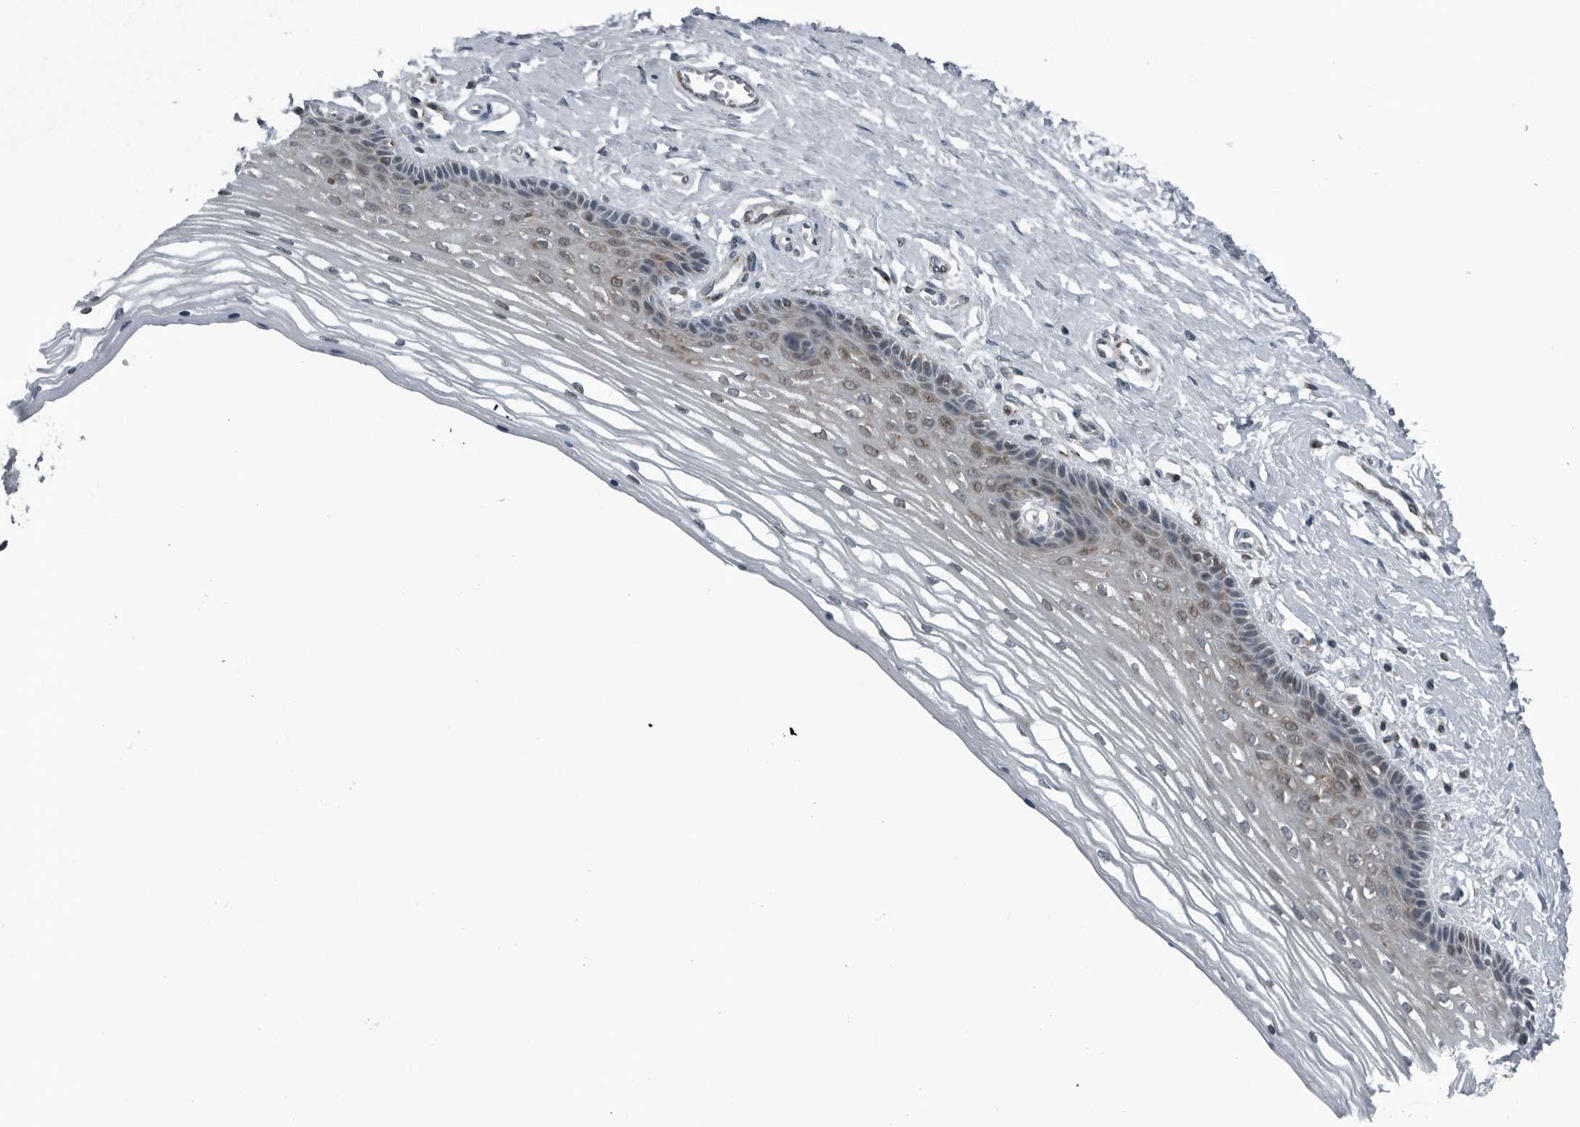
{"staining": {"intensity": "weak", "quantity": "25%-75%", "location": "cytoplasmic/membranous"}, "tissue": "vagina", "cell_type": "Squamous epithelial cells", "image_type": "normal", "snomed": [{"axis": "morphology", "description": "Normal tissue, NOS"}, {"axis": "topography", "description": "Vagina"}], "caption": "This micrograph exhibits IHC staining of normal human vagina, with low weak cytoplasmic/membranous positivity in about 25%-75% of squamous epithelial cells.", "gene": "GAK", "patient": {"sex": "female", "age": 46}}